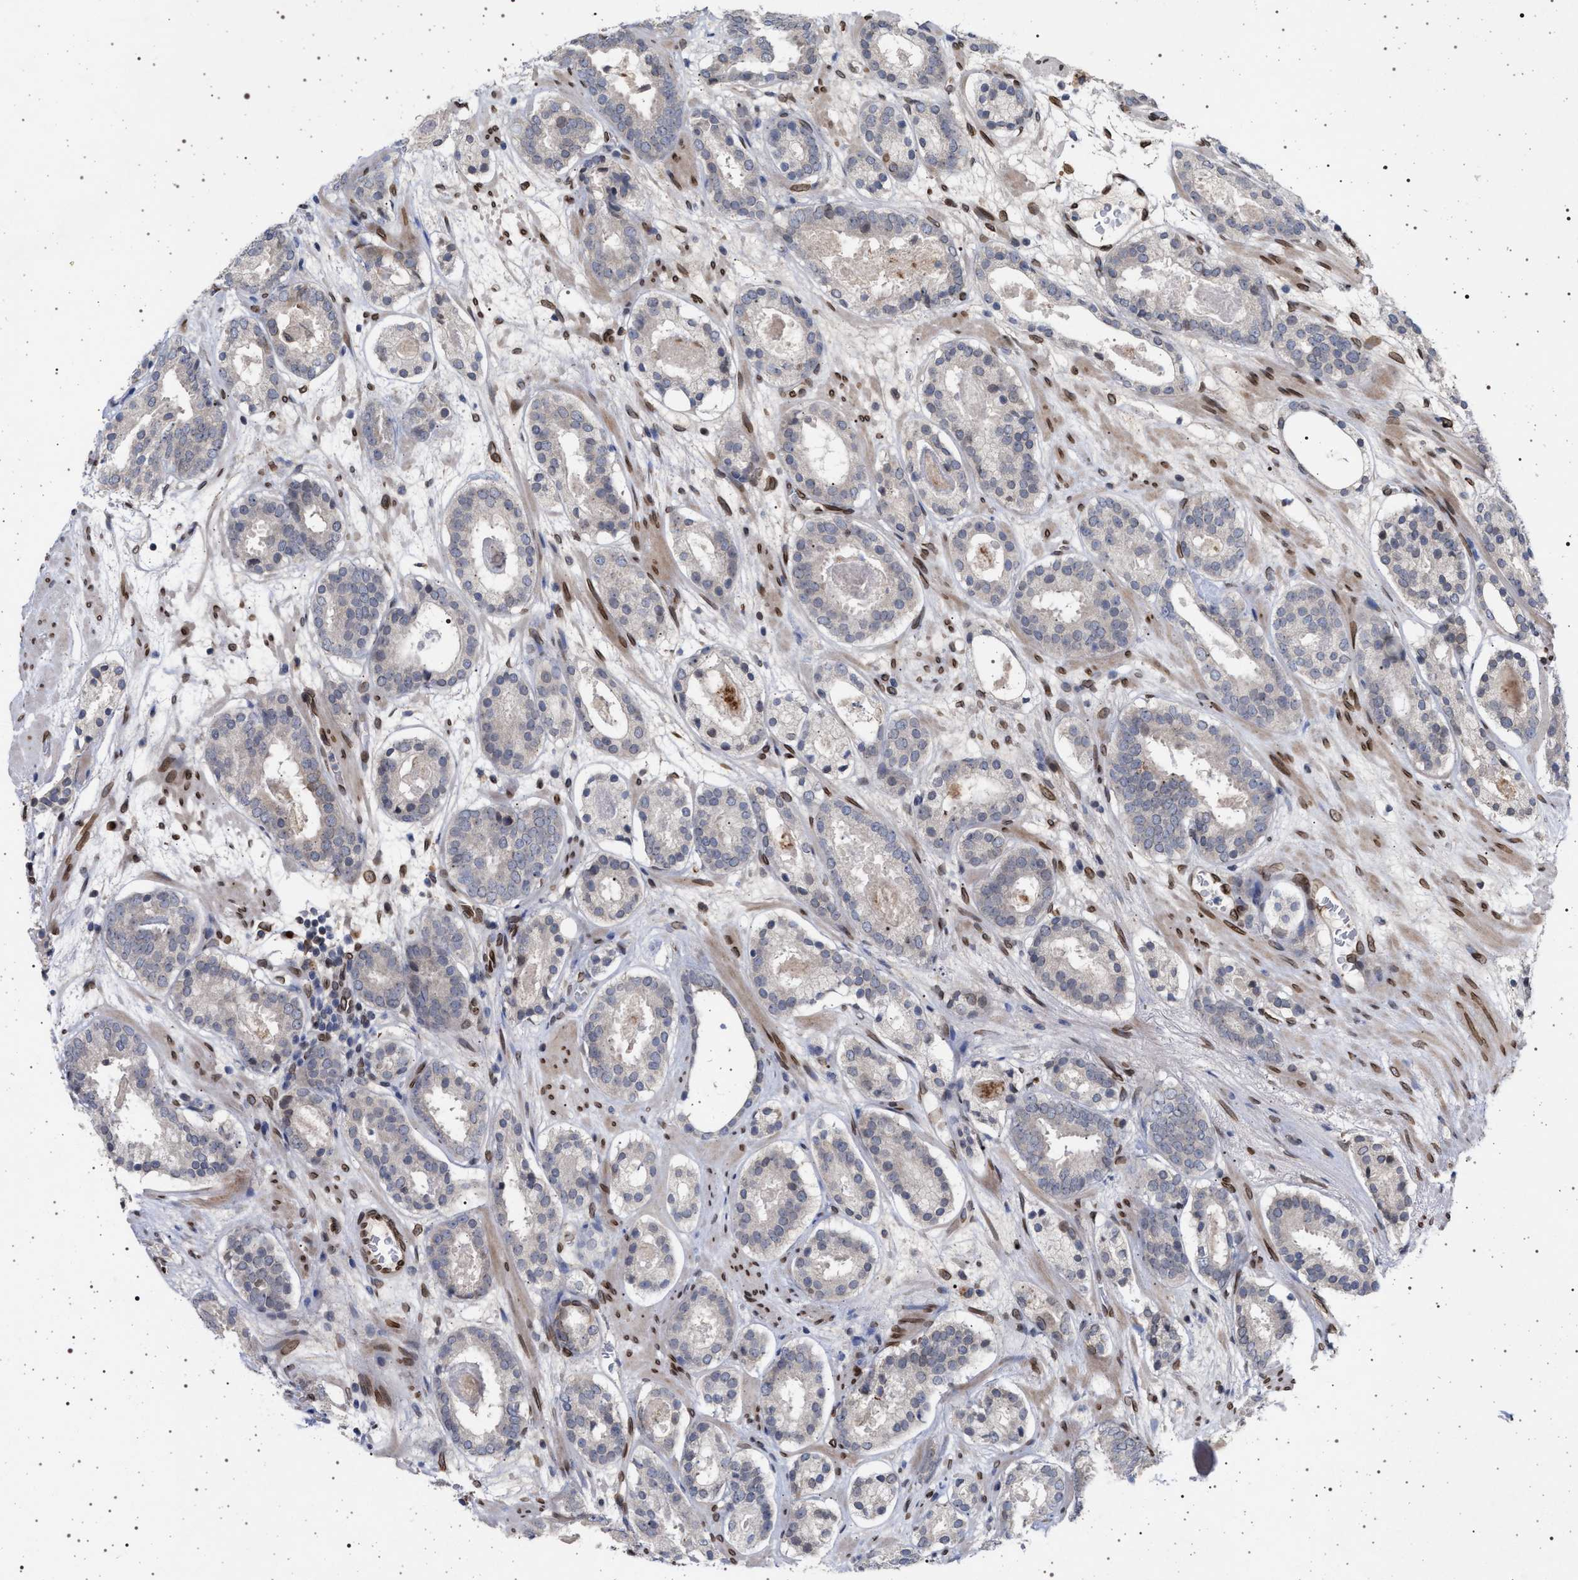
{"staining": {"intensity": "negative", "quantity": "none", "location": "none"}, "tissue": "prostate cancer", "cell_type": "Tumor cells", "image_type": "cancer", "snomed": [{"axis": "morphology", "description": "Adenocarcinoma, Low grade"}, {"axis": "topography", "description": "Prostate"}], "caption": "Immunohistochemistry of human prostate low-grade adenocarcinoma exhibits no positivity in tumor cells.", "gene": "ING2", "patient": {"sex": "male", "age": 69}}